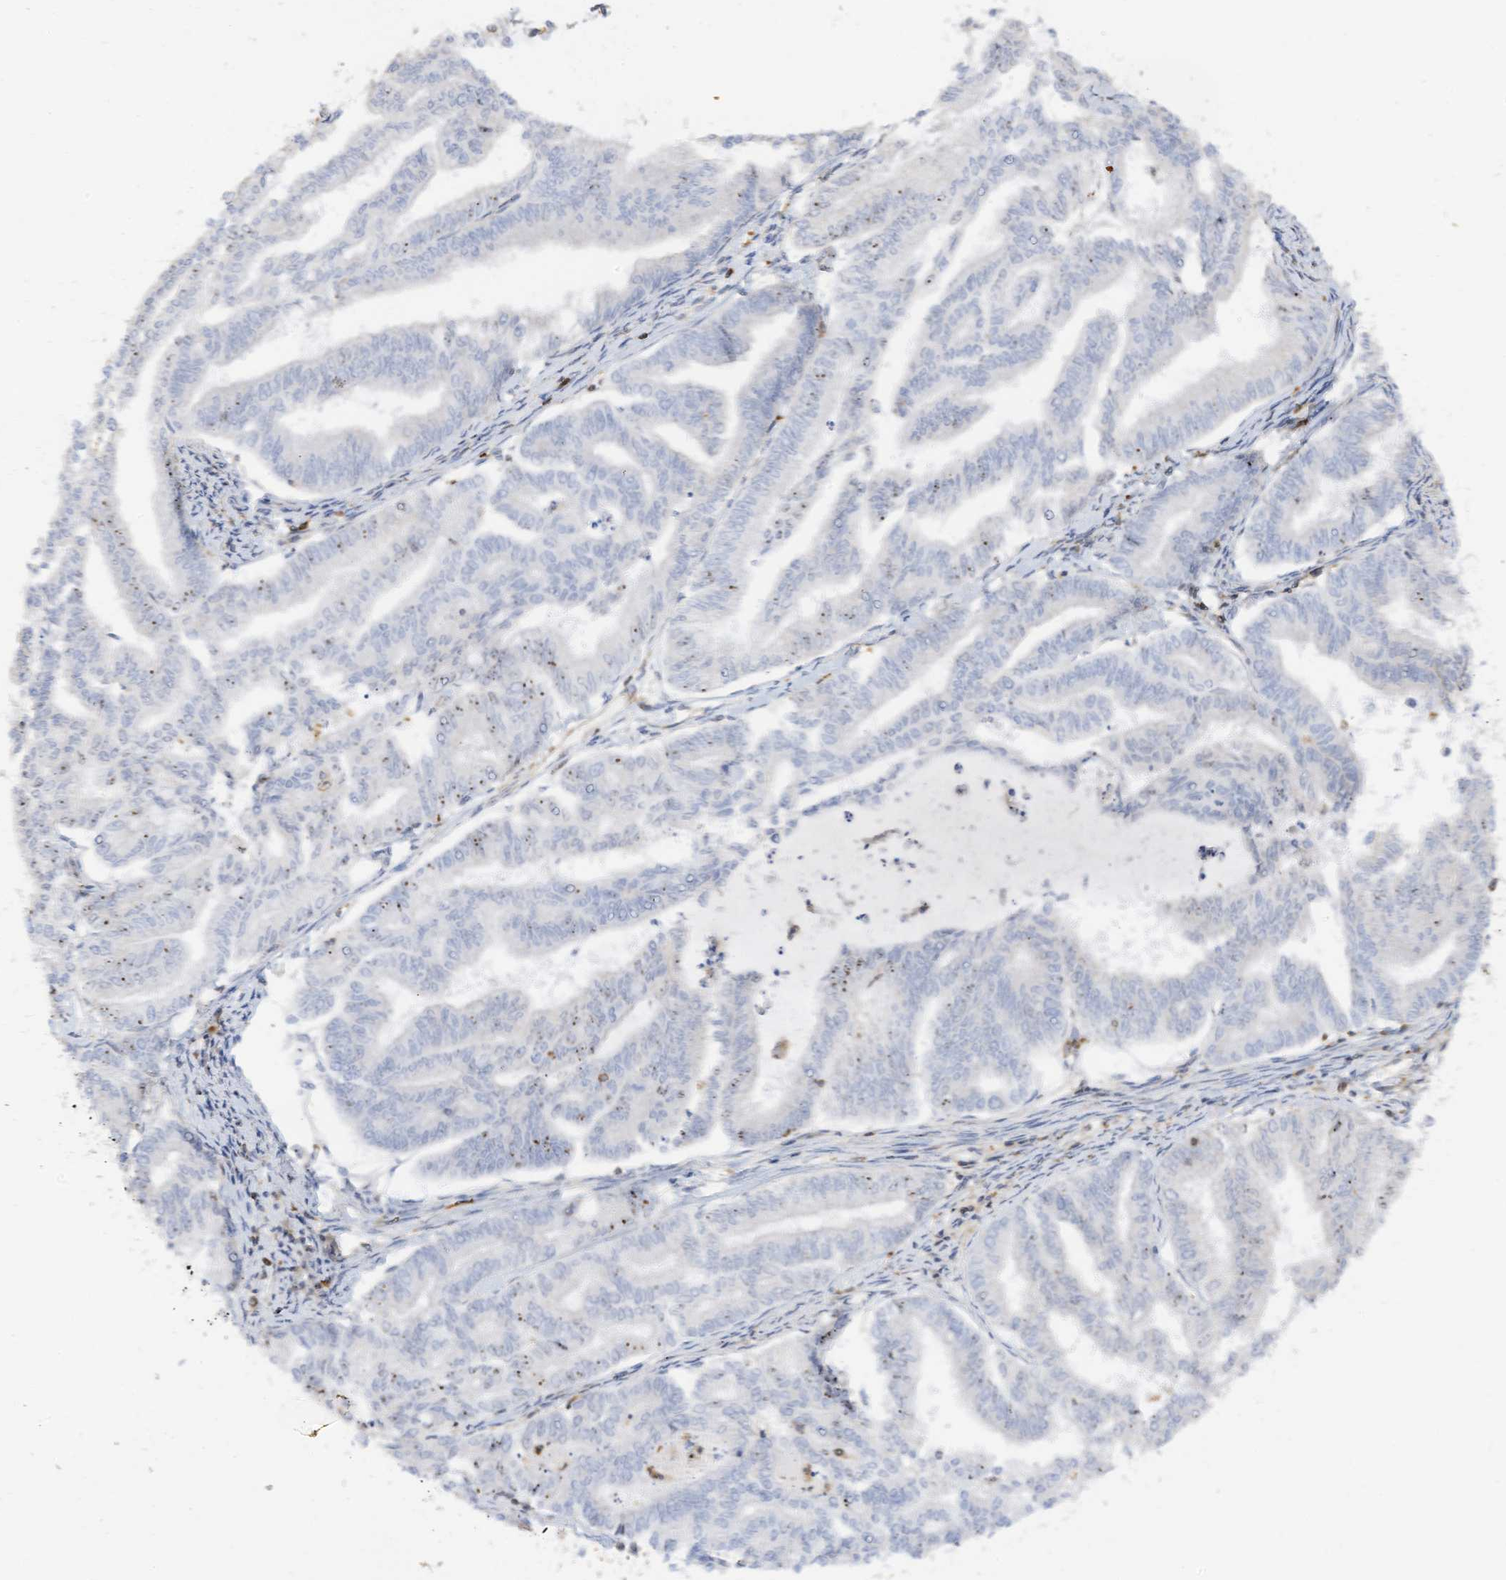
{"staining": {"intensity": "weak", "quantity": "<25%", "location": "nuclear"}, "tissue": "endometrial cancer", "cell_type": "Tumor cells", "image_type": "cancer", "snomed": [{"axis": "morphology", "description": "Adenocarcinoma, NOS"}, {"axis": "topography", "description": "Endometrium"}], "caption": "This is a micrograph of immunohistochemistry (IHC) staining of endometrial cancer (adenocarcinoma), which shows no staining in tumor cells.", "gene": "ARHGAP25", "patient": {"sex": "female", "age": 79}}